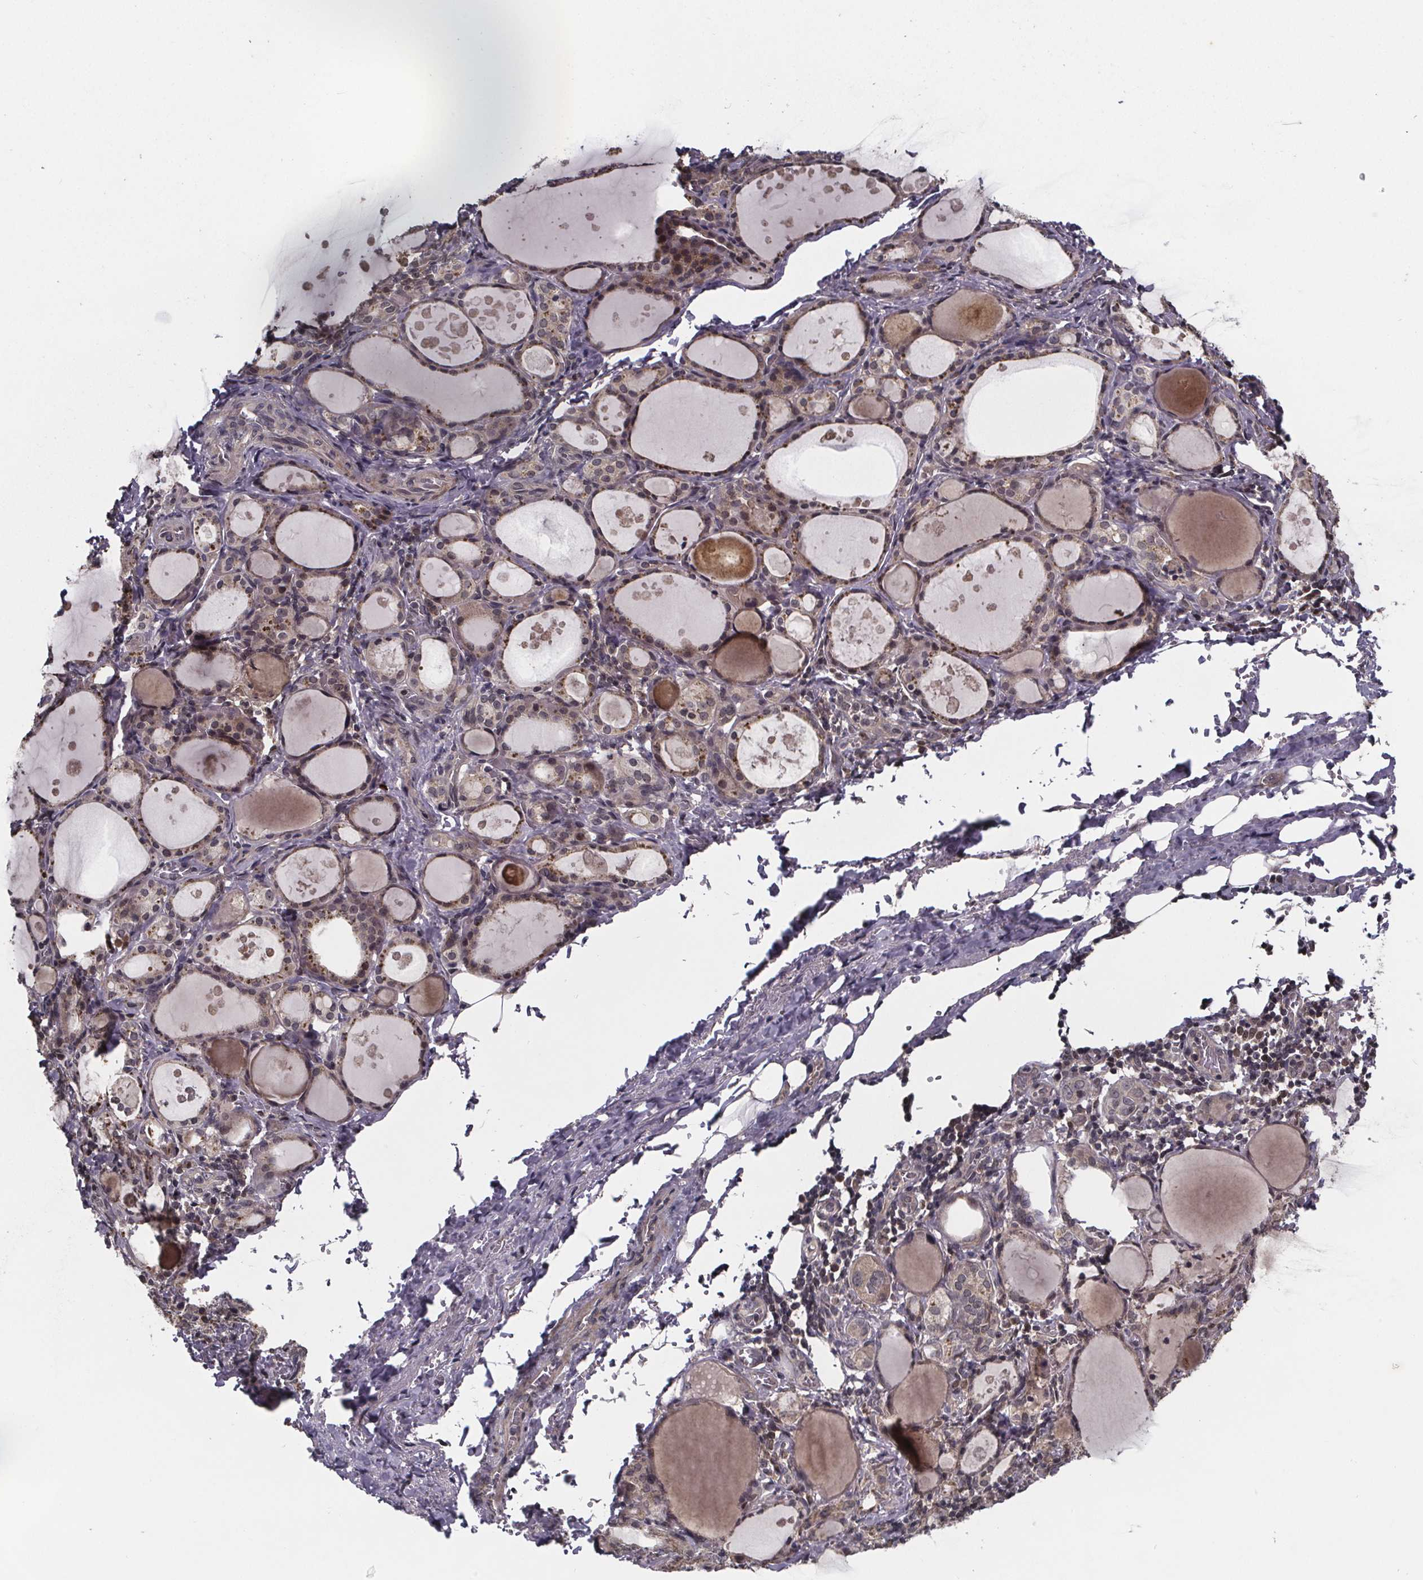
{"staining": {"intensity": "weak", "quantity": "<25%", "location": "cytoplasmic/membranous"}, "tissue": "thyroid gland", "cell_type": "Glandular cells", "image_type": "normal", "snomed": [{"axis": "morphology", "description": "Normal tissue, NOS"}, {"axis": "topography", "description": "Thyroid gland"}], "caption": "Immunohistochemical staining of benign thyroid gland exhibits no significant positivity in glandular cells.", "gene": "FN3KRP", "patient": {"sex": "male", "age": 68}}